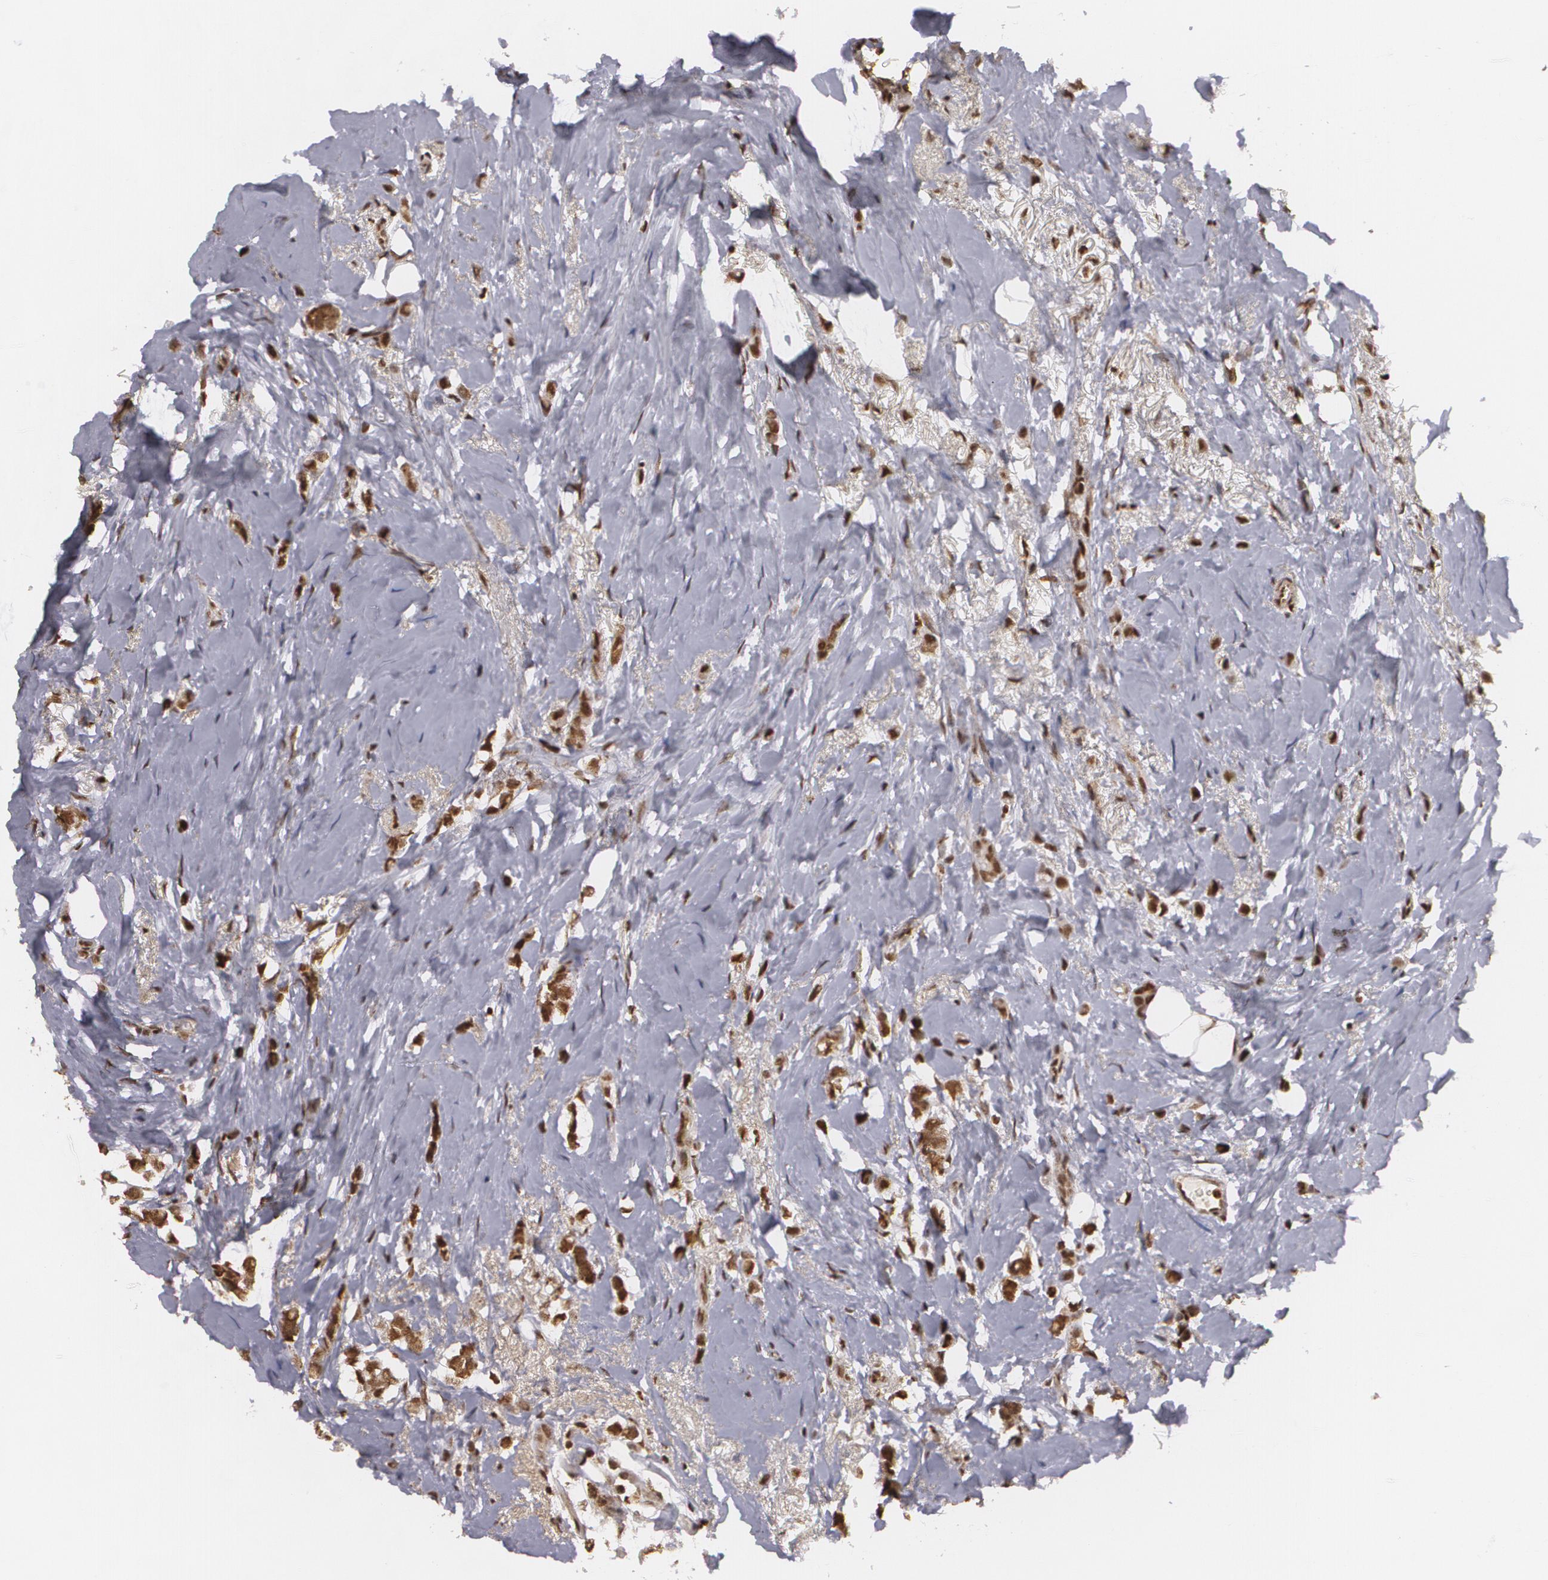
{"staining": {"intensity": "strong", "quantity": ">75%", "location": "nuclear"}, "tissue": "breast cancer", "cell_type": "Tumor cells", "image_type": "cancer", "snomed": [{"axis": "morphology", "description": "Duct carcinoma"}, {"axis": "topography", "description": "Breast"}], "caption": "This histopathology image demonstrates immunohistochemistry (IHC) staining of human breast cancer (invasive ductal carcinoma), with high strong nuclear expression in about >75% of tumor cells.", "gene": "MXD1", "patient": {"sex": "female", "age": 72}}